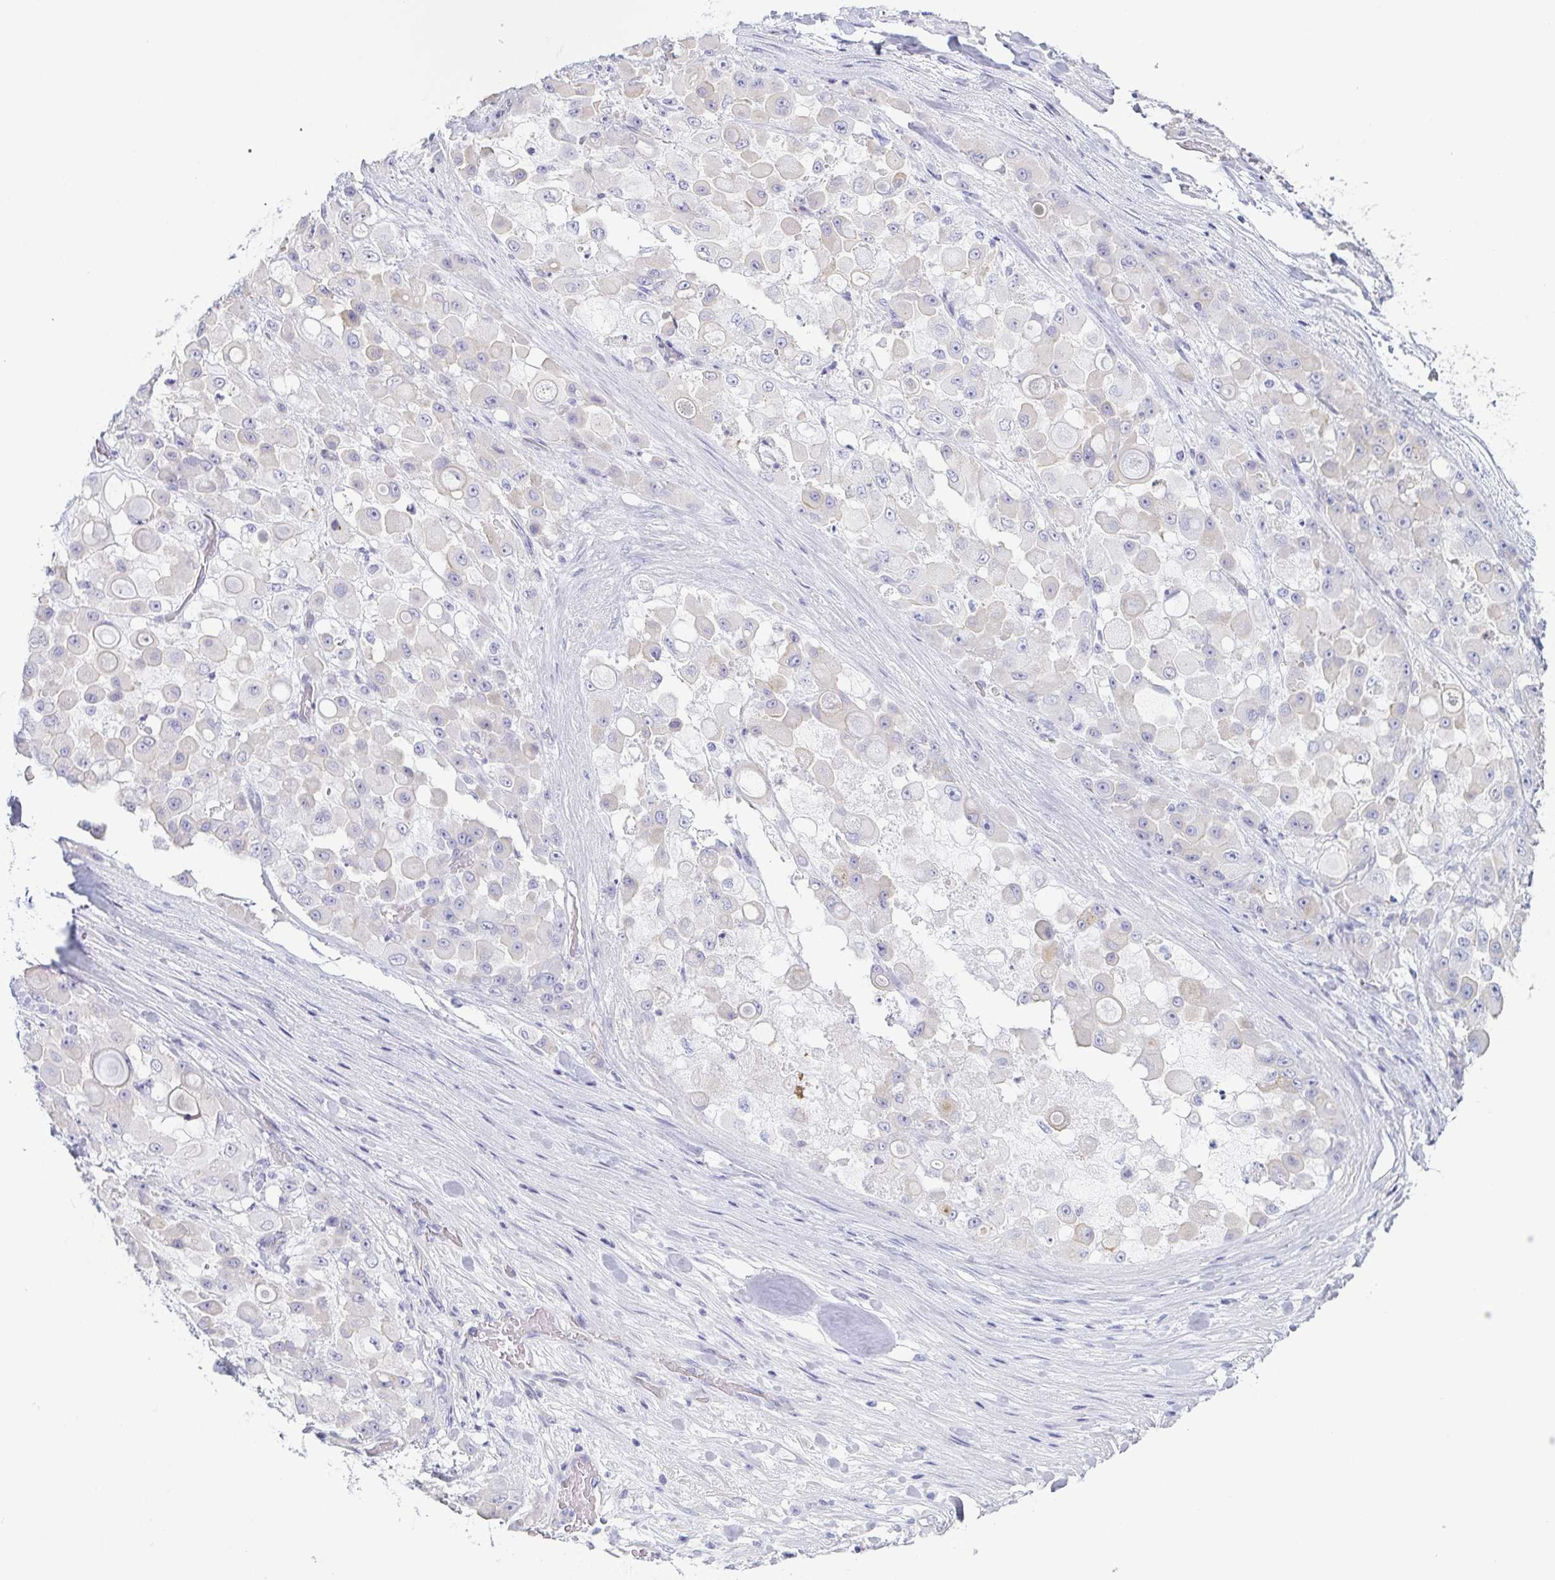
{"staining": {"intensity": "negative", "quantity": "none", "location": "none"}, "tissue": "stomach cancer", "cell_type": "Tumor cells", "image_type": "cancer", "snomed": [{"axis": "morphology", "description": "Adenocarcinoma, NOS"}, {"axis": "topography", "description": "Stomach"}], "caption": "Tumor cells show no significant expression in stomach cancer.", "gene": "PRR4", "patient": {"sex": "female", "age": 76}}